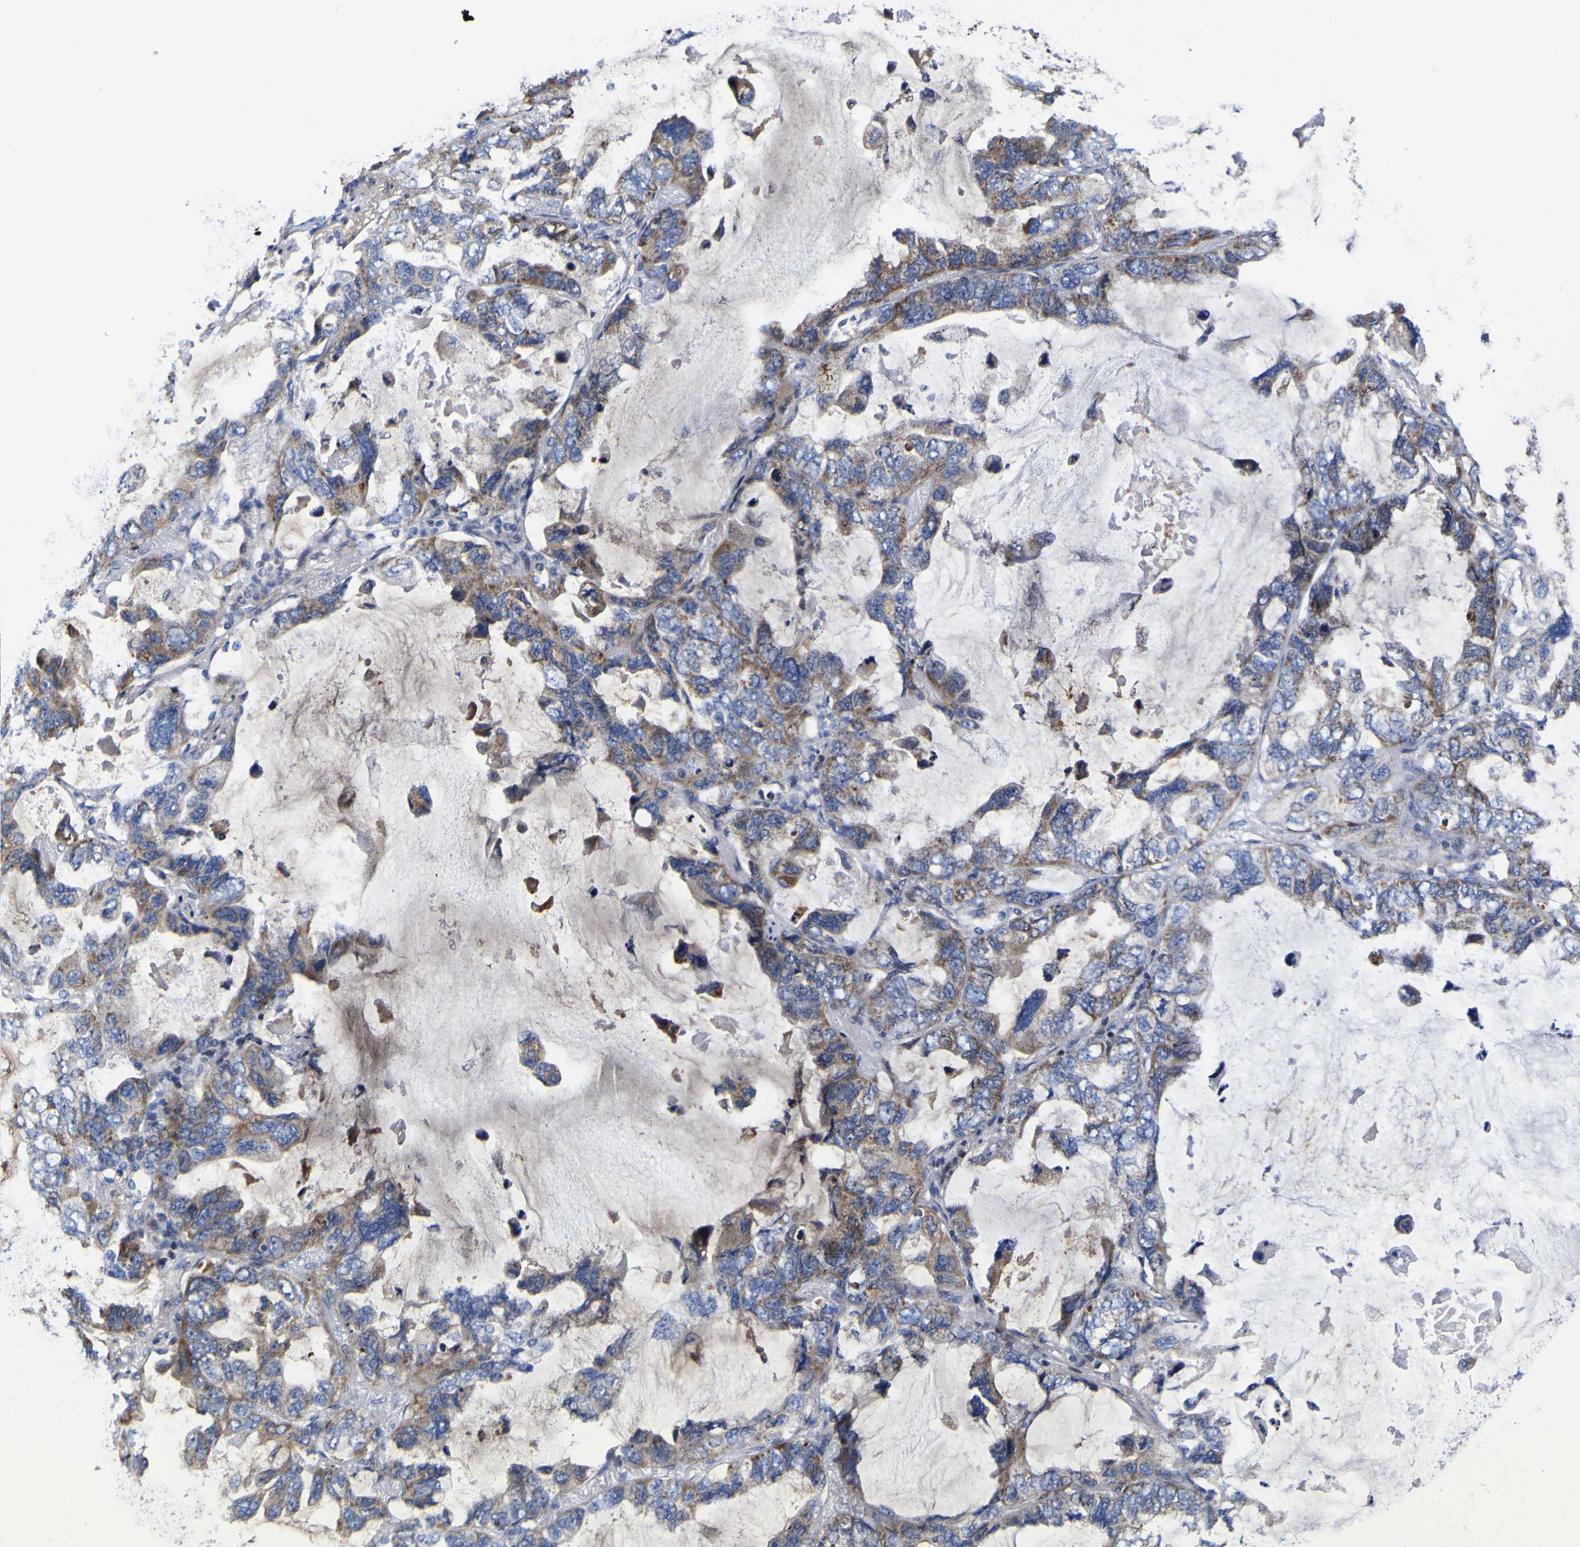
{"staining": {"intensity": "moderate", "quantity": ">75%", "location": "cytoplasmic/membranous"}, "tissue": "lung cancer", "cell_type": "Tumor cells", "image_type": "cancer", "snomed": [{"axis": "morphology", "description": "Squamous cell carcinoma, NOS"}, {"axis": "topography", "description": "Lung"}], "caption": "Protein expression by IHC demonstrates moderate cytoplasmic/membranous staining in approximately >75% of tumor cells in lung squamous cell carcinoma.", "gene": "CCDC90B", "patient": {"sex": "female", "age": 73}}